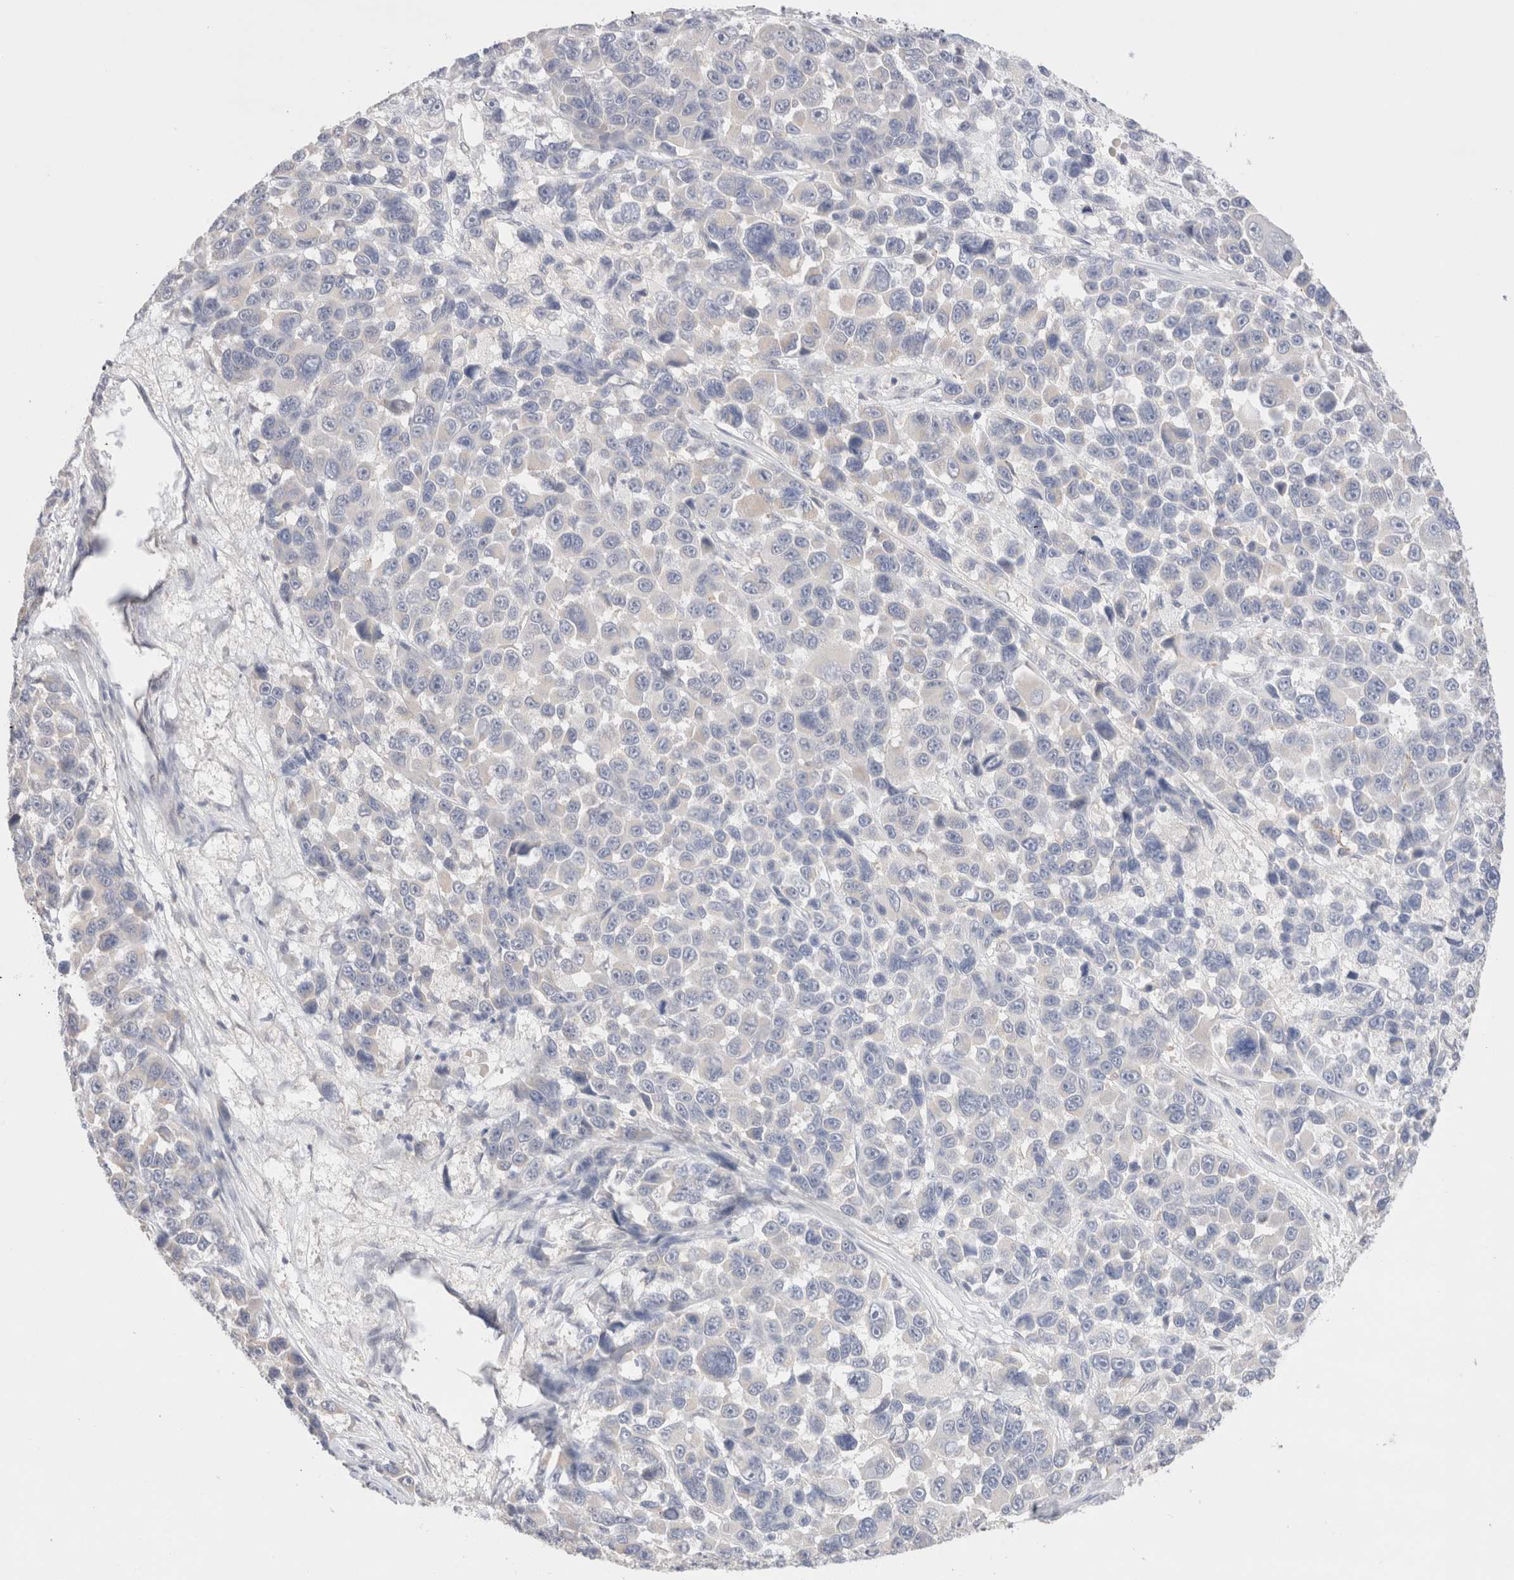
{"staining": {"intensity": "negative", "quantity": "none", "location": "none"}, "tissue": "melanoma", "cell_type": "Tumor cells", "image_type": "cancer", "snomed": [{"axis": "morphology", "description": "Malignant melanoma, NOS"}, {"axis": "topography", "description": "Skin"}], "caption": "The immunohistochemistry micrograph has no significant expression in tumor cells of melanoma tissue.", "gene": "SPATA20", "patient": {"sex": "male", "age": 53}}